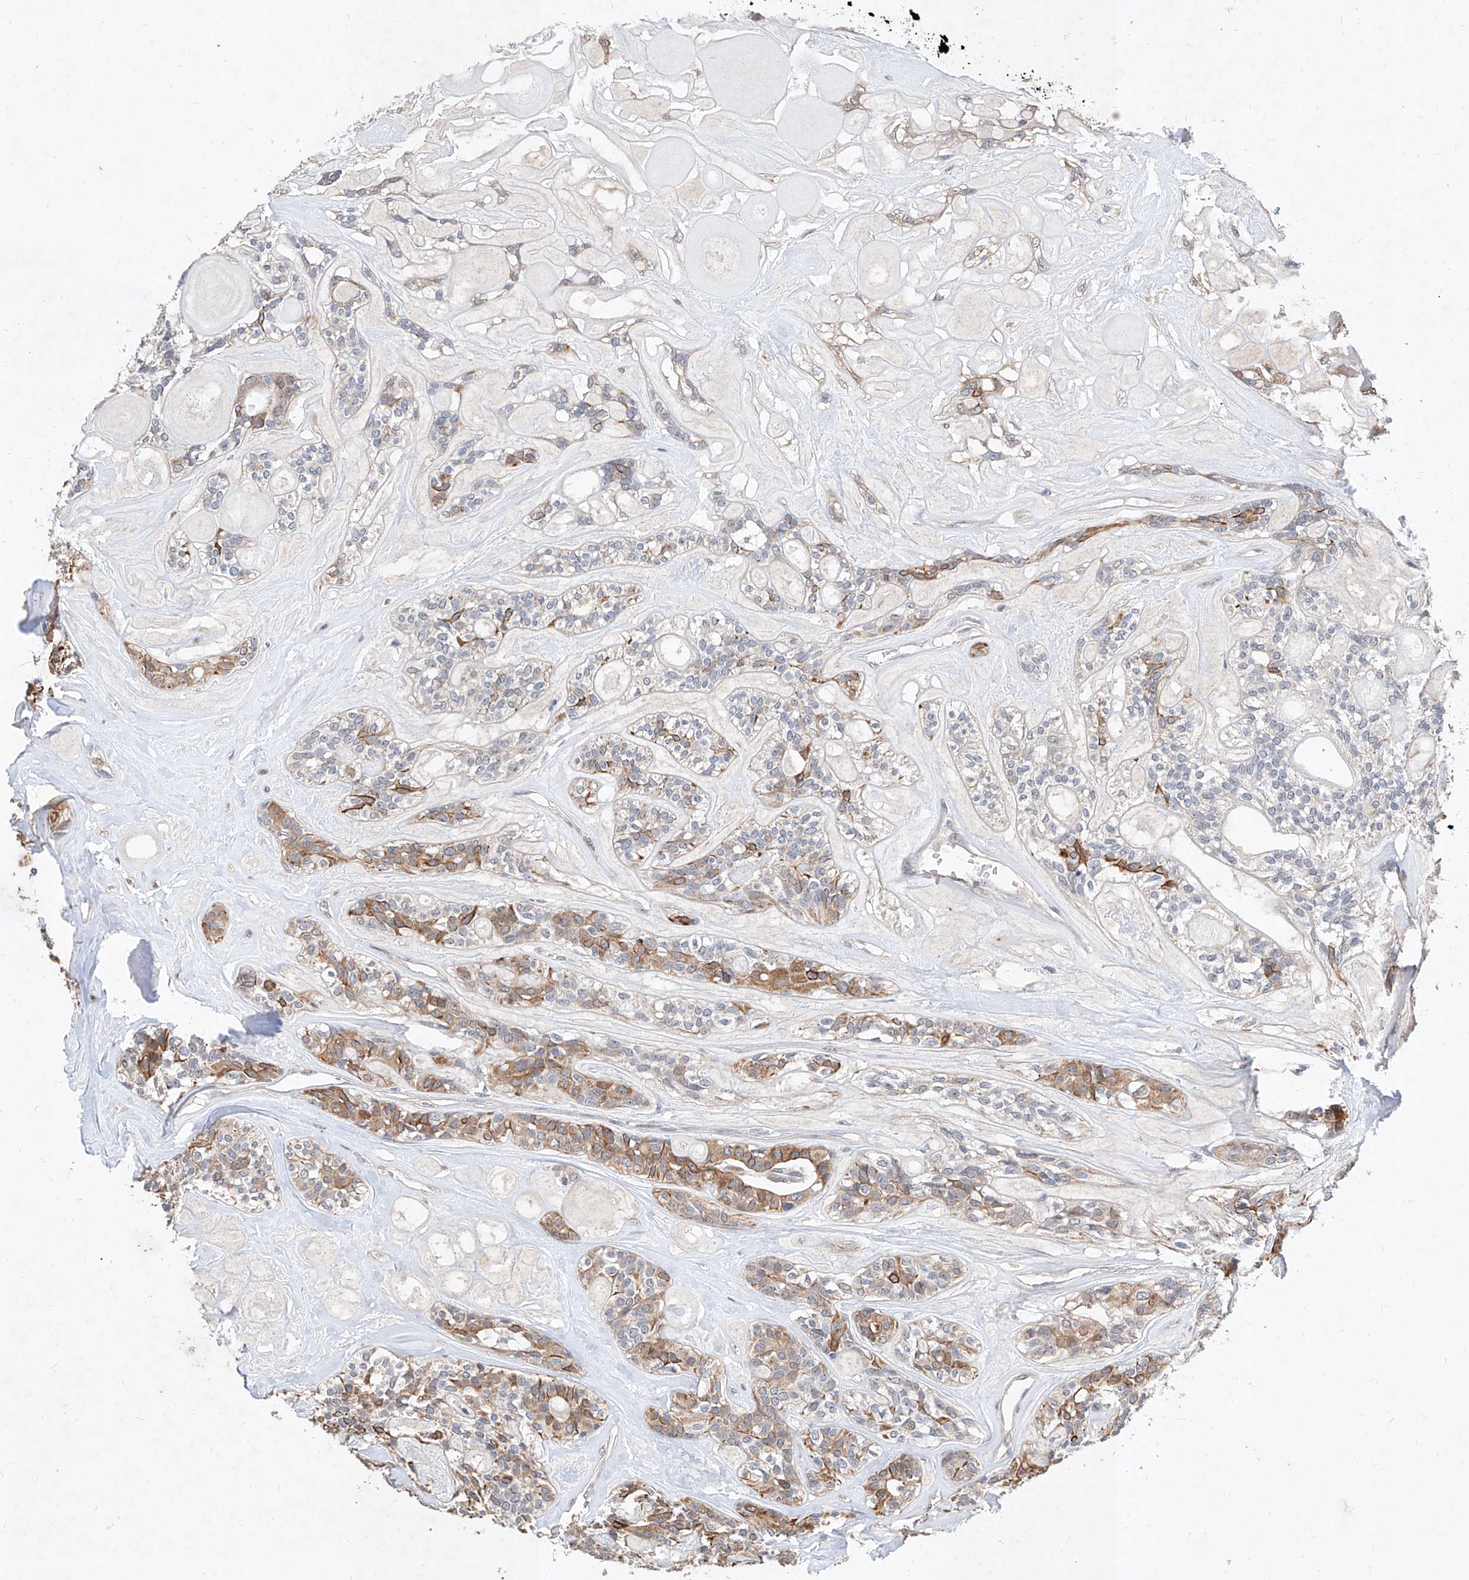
{"staining": {"intensity": "moderate", "quantity": "25%-75%", "location": "cytoplasmic/membranous"}, "tissue": "head and neck cancer", "cell_type": "Tumor cells", "image_type": "cancer", "snomed": [{"axis": "morphology", "description": "Adenocarcinoma, NOS"}, {"axis": "topography", "description": "Head-Neck"}], "caption": "An IHC image of tumor tissue is shown. Protein staining in brown labels moderate cytoplasmic/membranous positivity in head and neck adenocarcinoma within tumor cells.", "gene": "MFSD4B", "patient": {"sex": "male", "age": 66}}